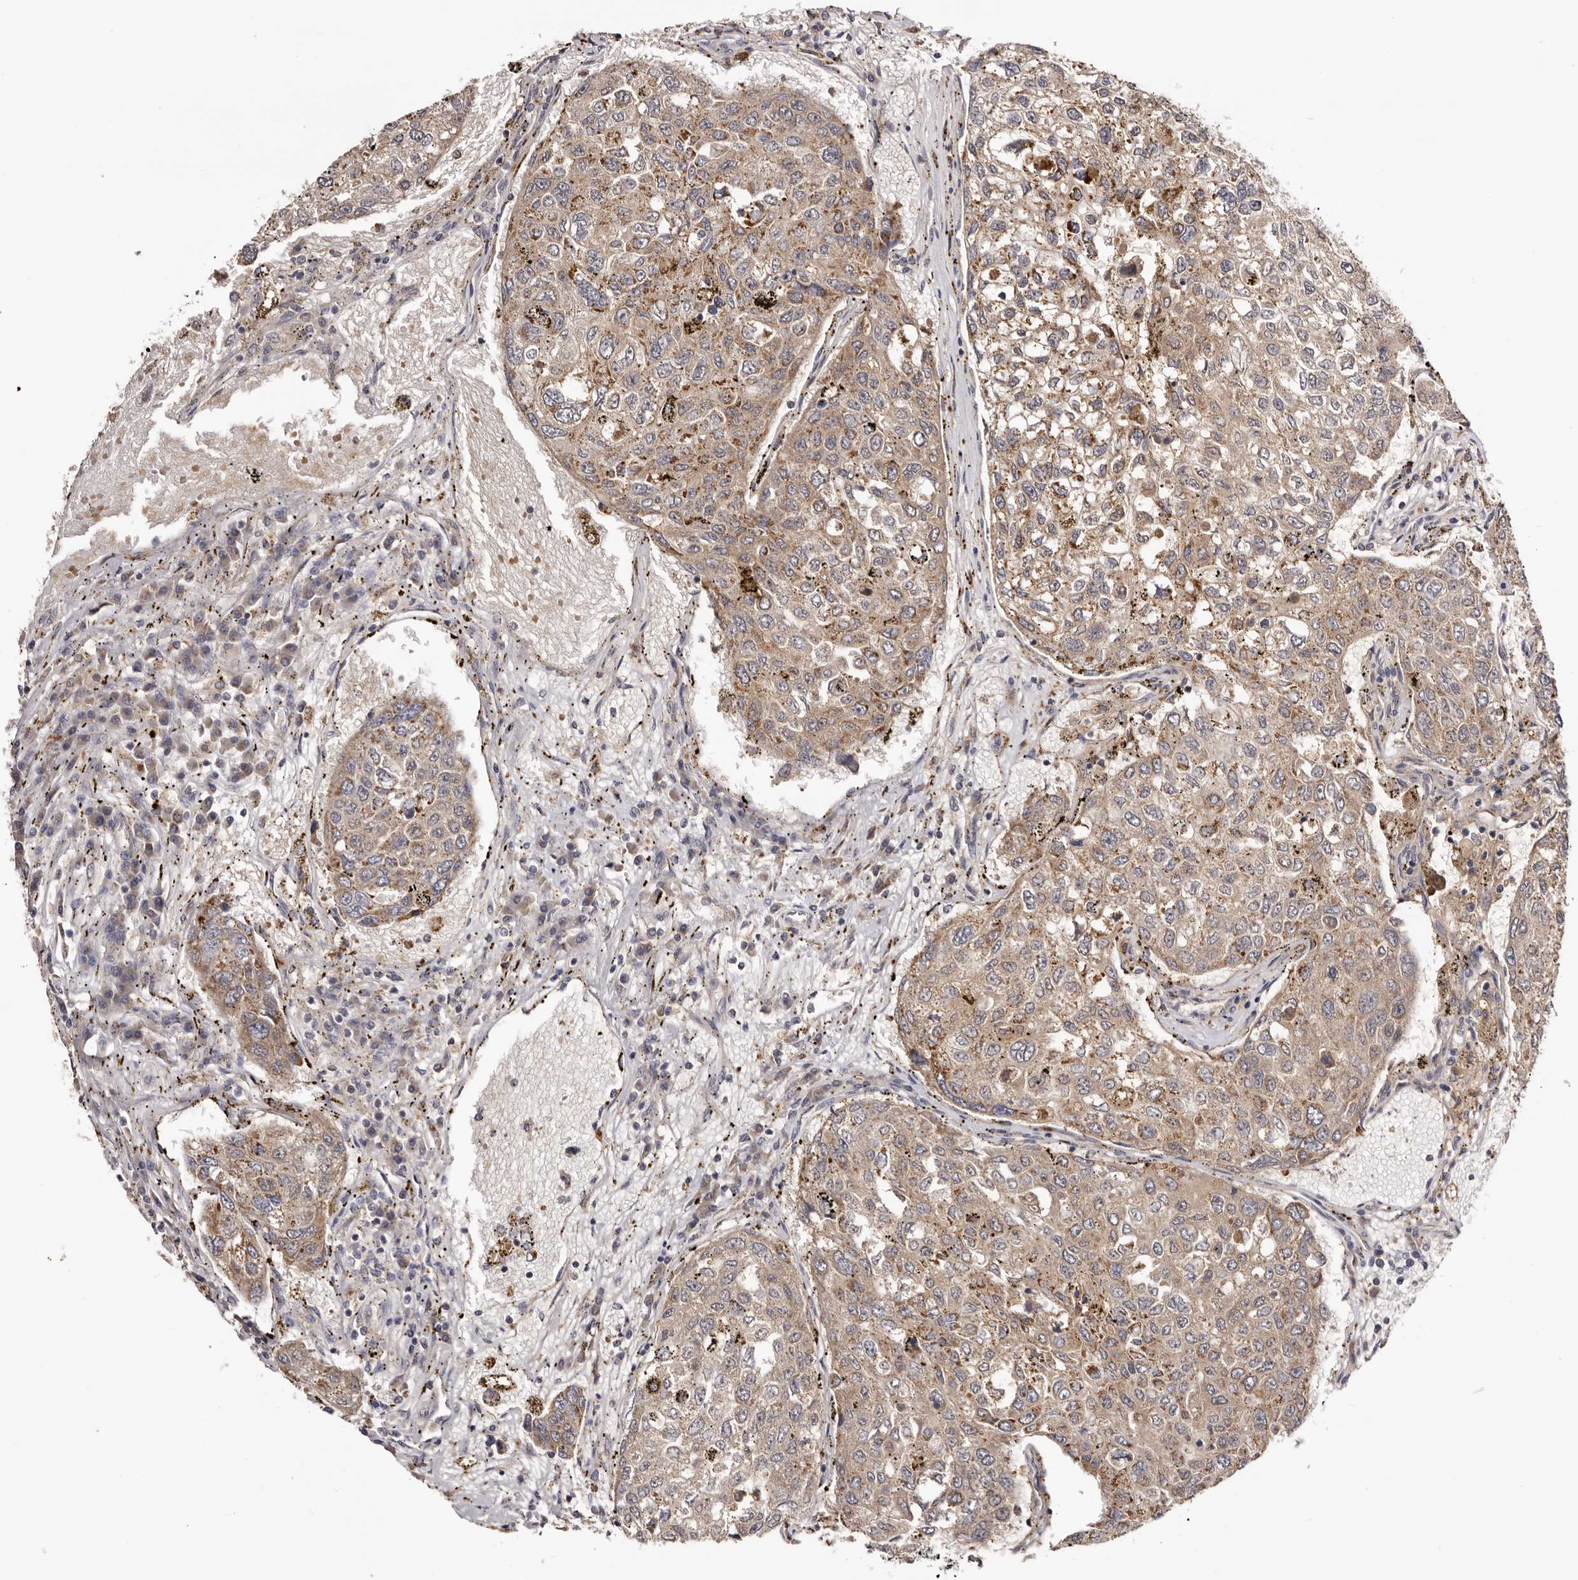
{"staining": {"intensity": "moderate", "quantity": ">75%", "location": "cytoplasmic/membranous"}, "tissue": "urothelial cancer", "cell_type": "Tumor cells", "image_type": "cancer", "snomed": [{"axis": "morphology", "description": "Urothelial carcinoma, High grade"}, {"axis": "topography", "description": "Lymph node"}, {"axis": "topography", "description": "Urinary bladder"}], "caption": "Immunohistochemistry staining of urothelial cancer, which demonstrates medium levels of moderate cytoplasmic/membranous expression in approximately >75% of tumor cells indicating moderate cytoplasmic/membranous protein positivity. The staining was performed using DAB (3,3'-diaminobenzidine) (brown) for protein detection and nuclei were counterstained in hematoxylin (blue).", "gene": "MECR", "patient": {"sex": "male", "age": 51}}